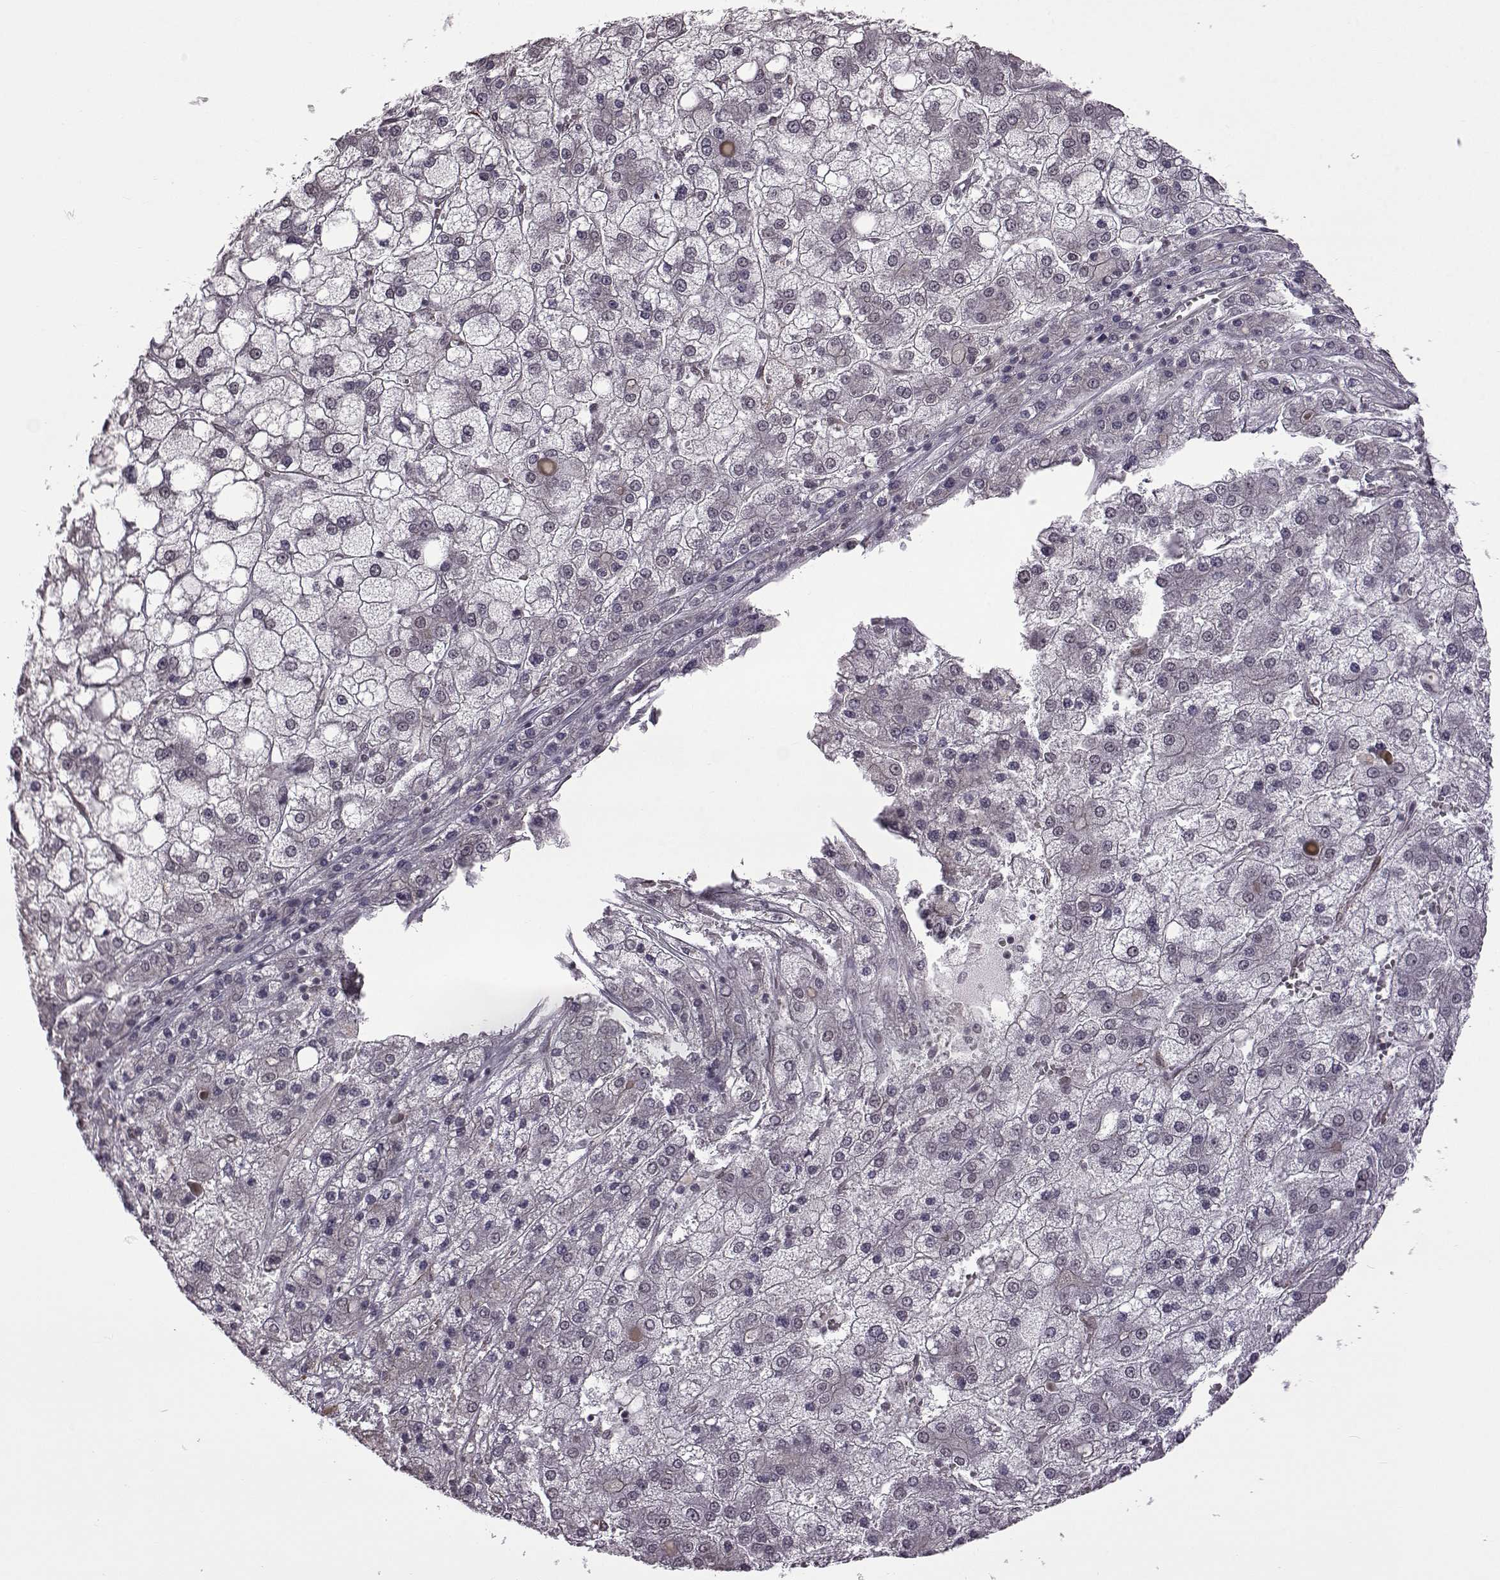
{"staining": {"intensity": "negative", "quantity": "none", "location": "none"}, "tissue": "liver cancer", "cell_type": "Tumor cells", "image_type": "cancer", "snomed": [{"axis": "morphology", "description": "Carcinoma, Hepatocellular, NOS"}, {"axis": "topography", "description": "Liver"}], "caption": "DAB immunohistochemical staining of liver hepatocellular carcinoma exhibits no significant expression in tumor cells. Nuclei are stained in blue.", "gene": "SYNPO2", "patient": {"sex": "male", "age": 73}}